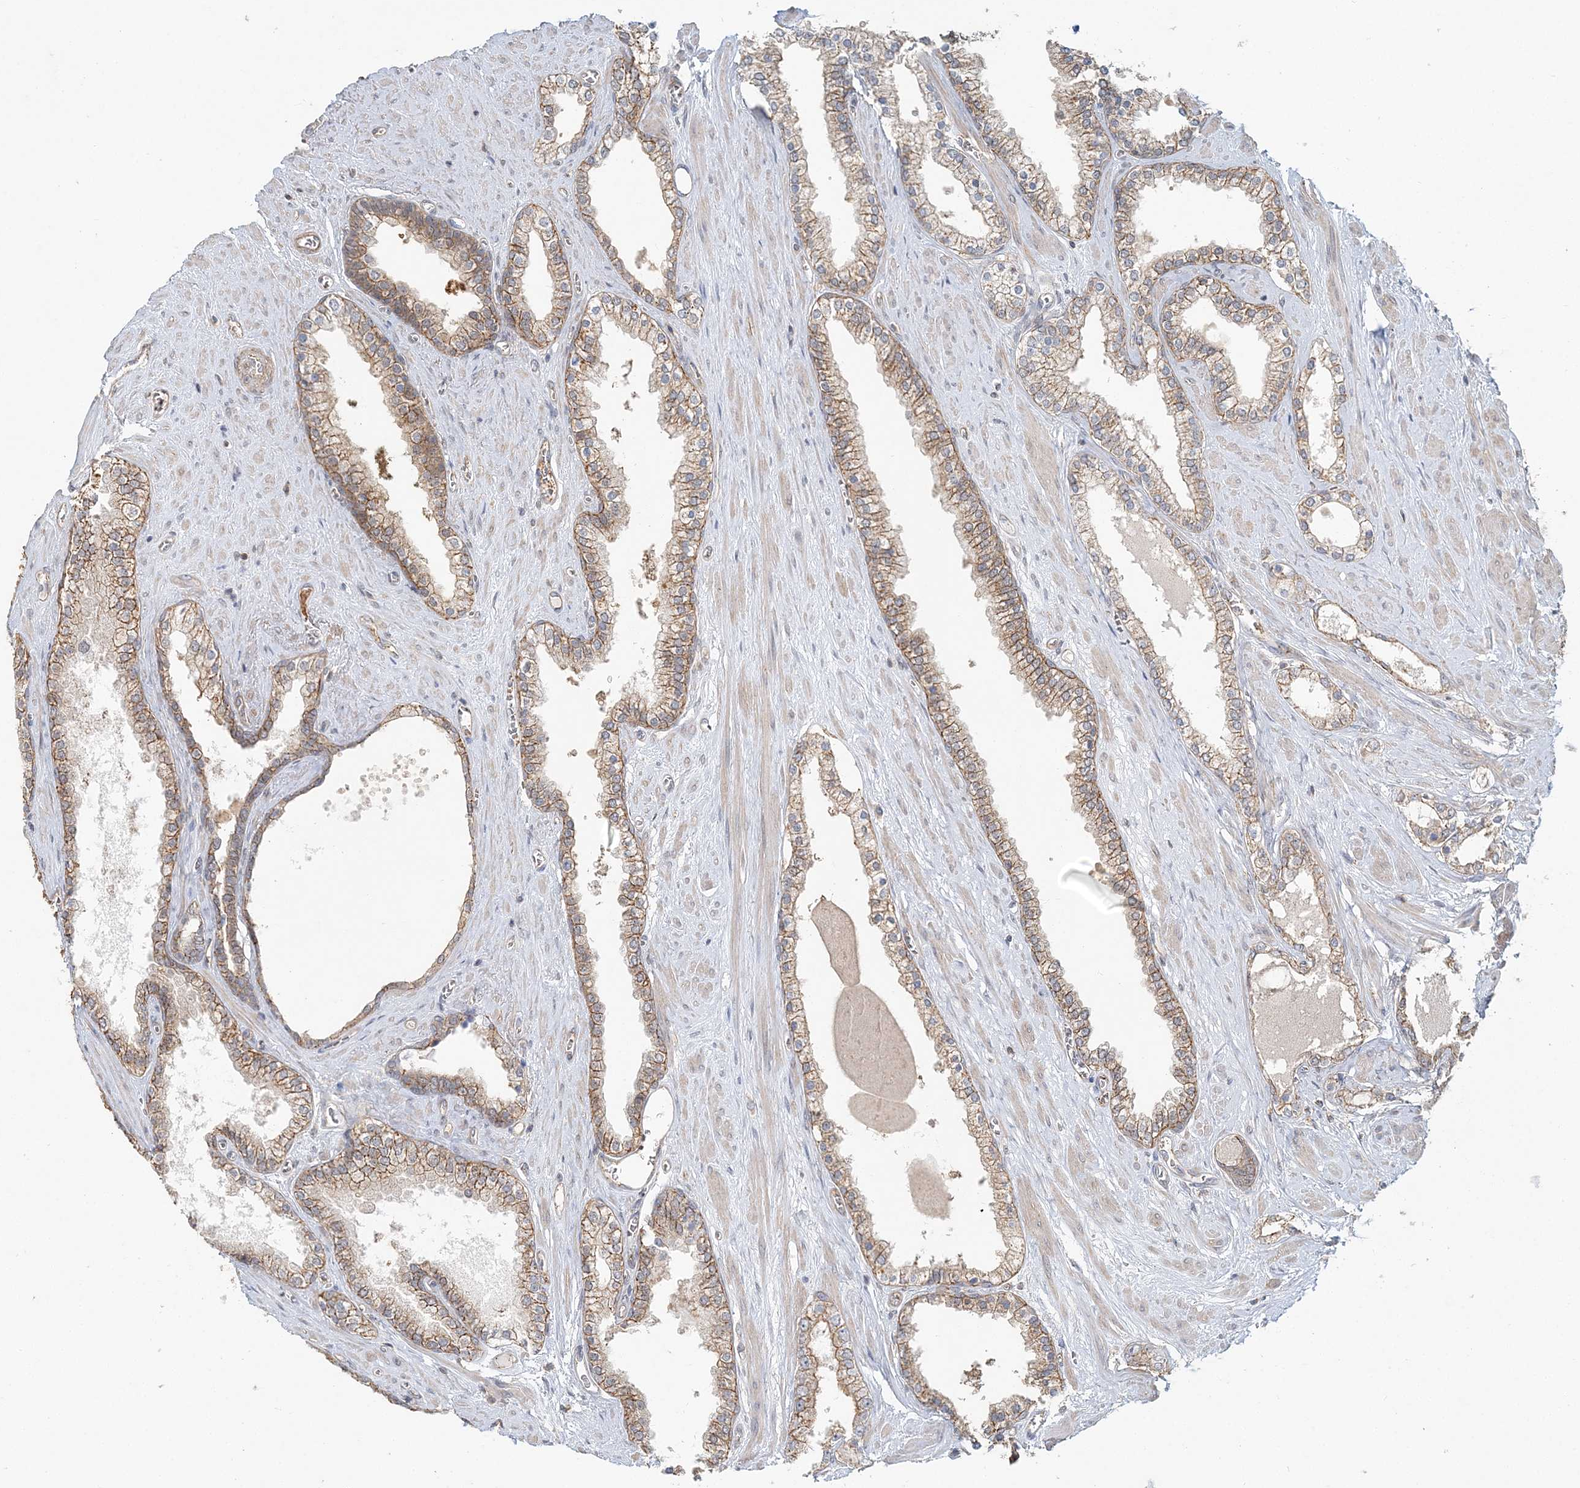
{"staining": {"intensity": "weak", "quantity": ">75%", "location": "cytoplasmic/membranous"}, "tissue": "prostate cancer", "cell_type": "Tumor cells", "image_type": "cancer", "snomed": [{"axis": "morphology", "description": "Adenocarcinoma, Low grade"}, {"axis": "topography", "description": "Prostate"}], "caption": "Weak cytoplasmic/membranous expression for a protein is appreciated in about >75% of tumor cells of prostate cancer using immunohistochemistry (IHC).", "gene": "MAT2B", "patient": {"sex": "male", "age": 62}}